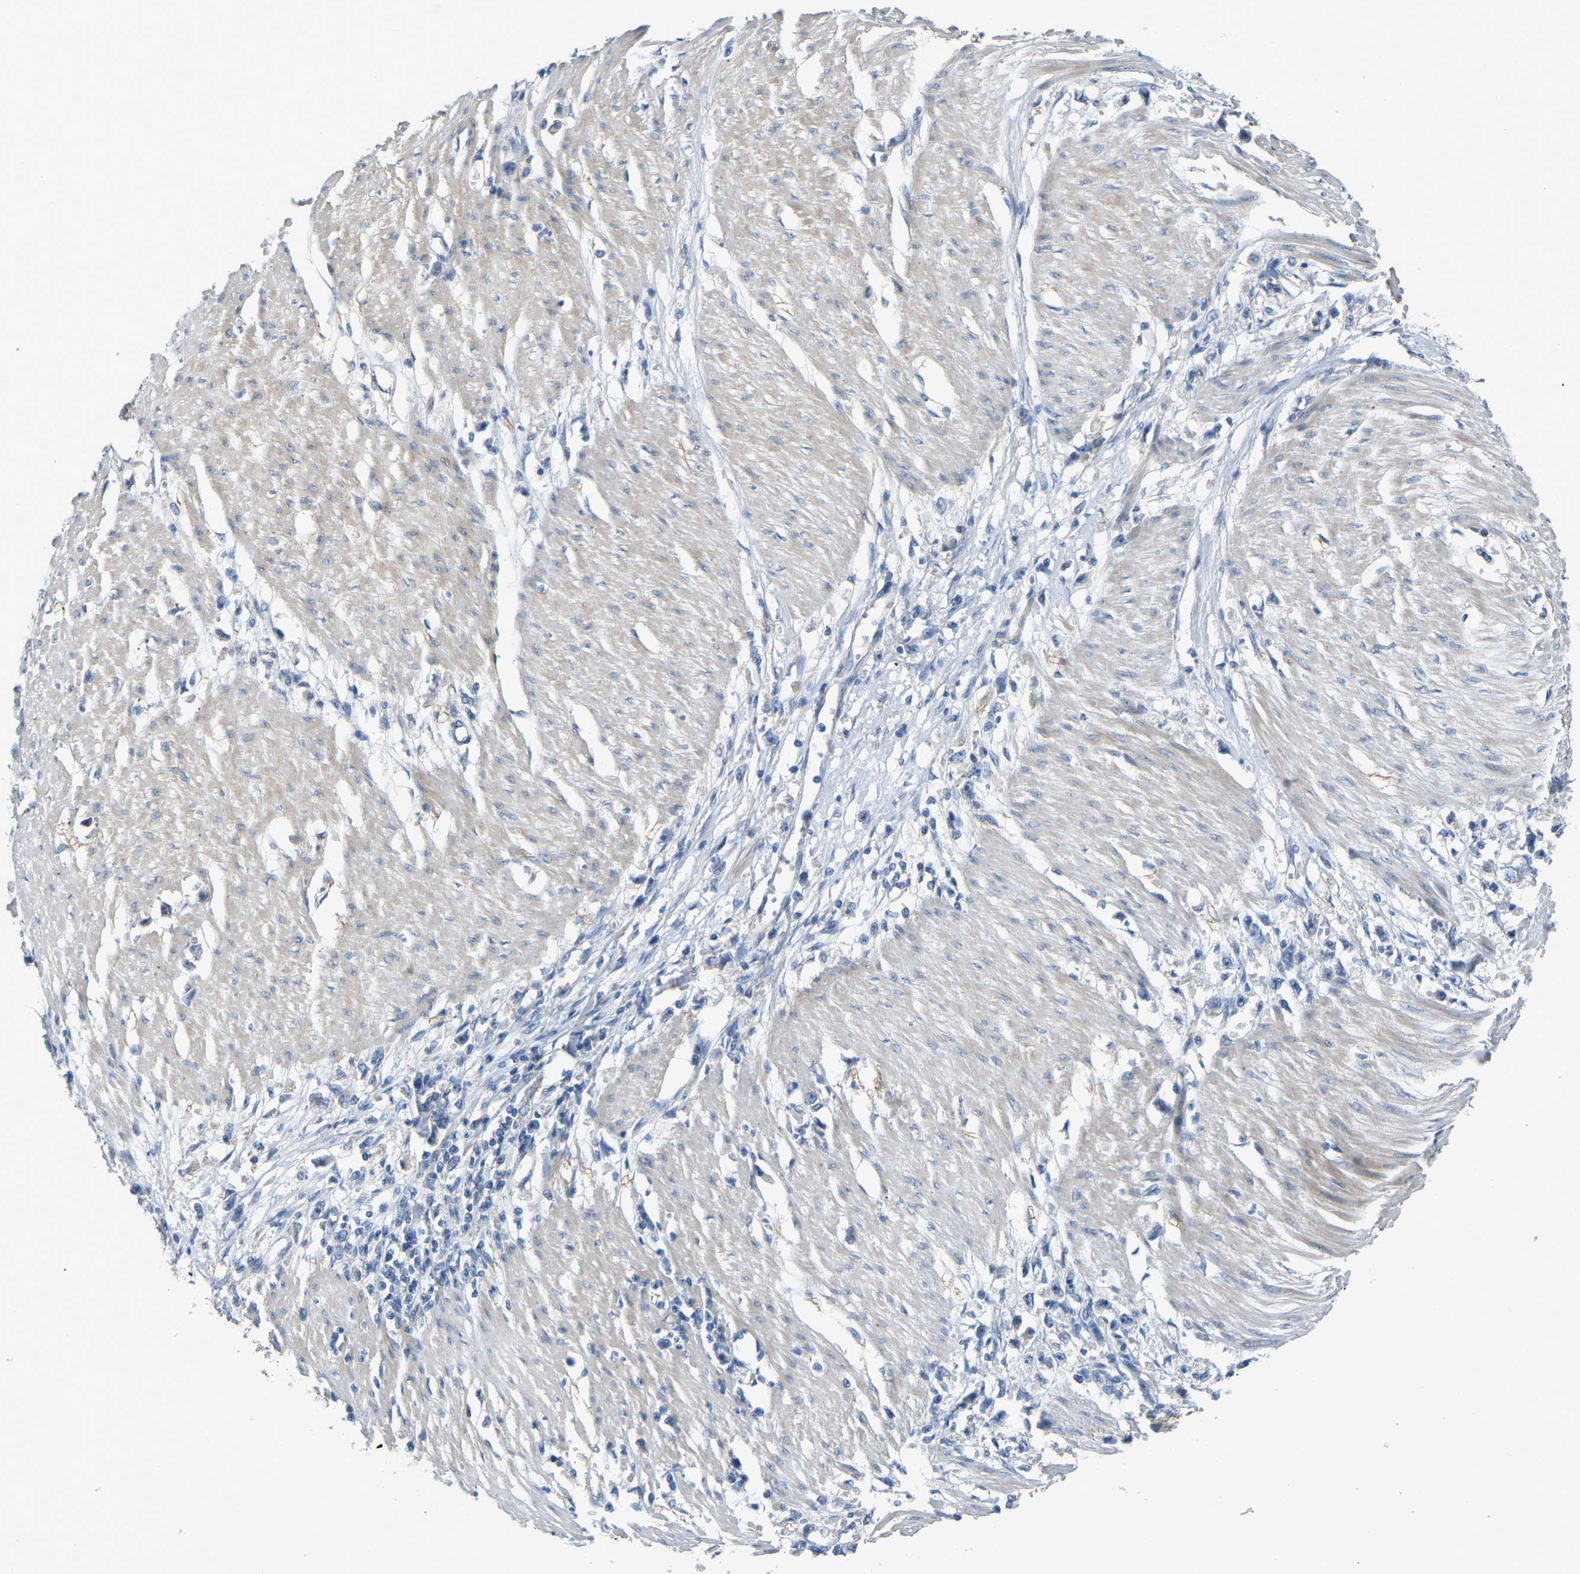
{"staining": {"intensity": "negative", "quantity": "none", "location": "none"}, "tissue": "stomach cancer", "cell_type": "Tumor cells", "image_type": "cancer", "snomed": [{"axis": "morphology", "description": "Adenocarcinoma, NOS"}, {"axis": "topography", "description": "Stomach"}], "caption": "Stomach cancer (adenocarcinoma) was stained to show a protein in brown. There is no significant staining in tumor cells.", "gene": "HIGD2B", "patient": {"sex": "female", "age": 59}}